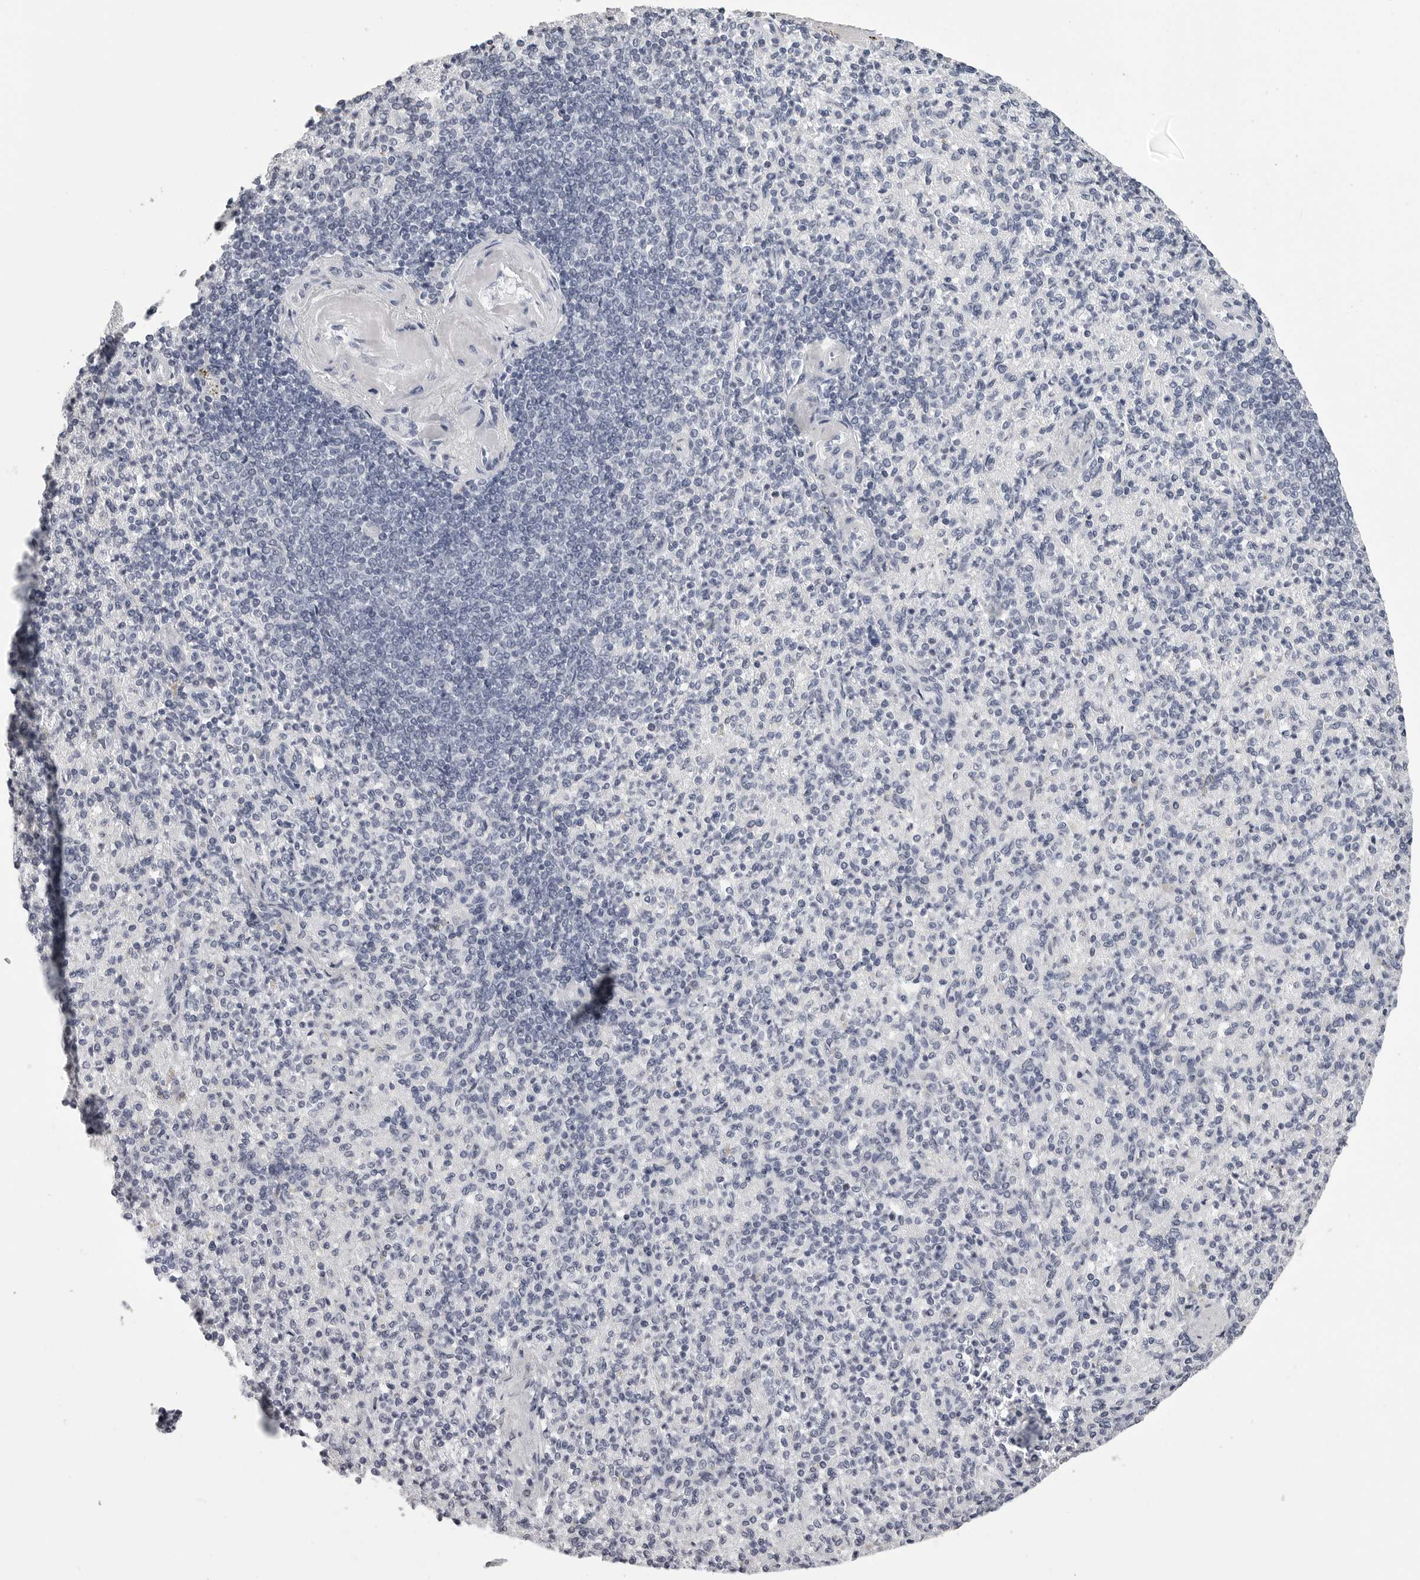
{"staining": {"intensity": "negative", "quantity": "none", "location": "none"}, "tissue": "spleen", "cell_type": "Cells in red pulp", "image_type": "normal", "snomed": [{"axis": "morphology", "description": "Normal tissue, NOS"}, {"axis": "topography", "description": "Spleen"}], "caption": "A photomicrograph of human spleen is negative for staining in cells in red pulp. (DAB (3,3'-diaminobenzidine) immunohistochemistry (IHC) visualized using brightfield microscopy, high magnification).", "gene": "BPIFA1", "patient": {"sex": "female", "age": 74}}